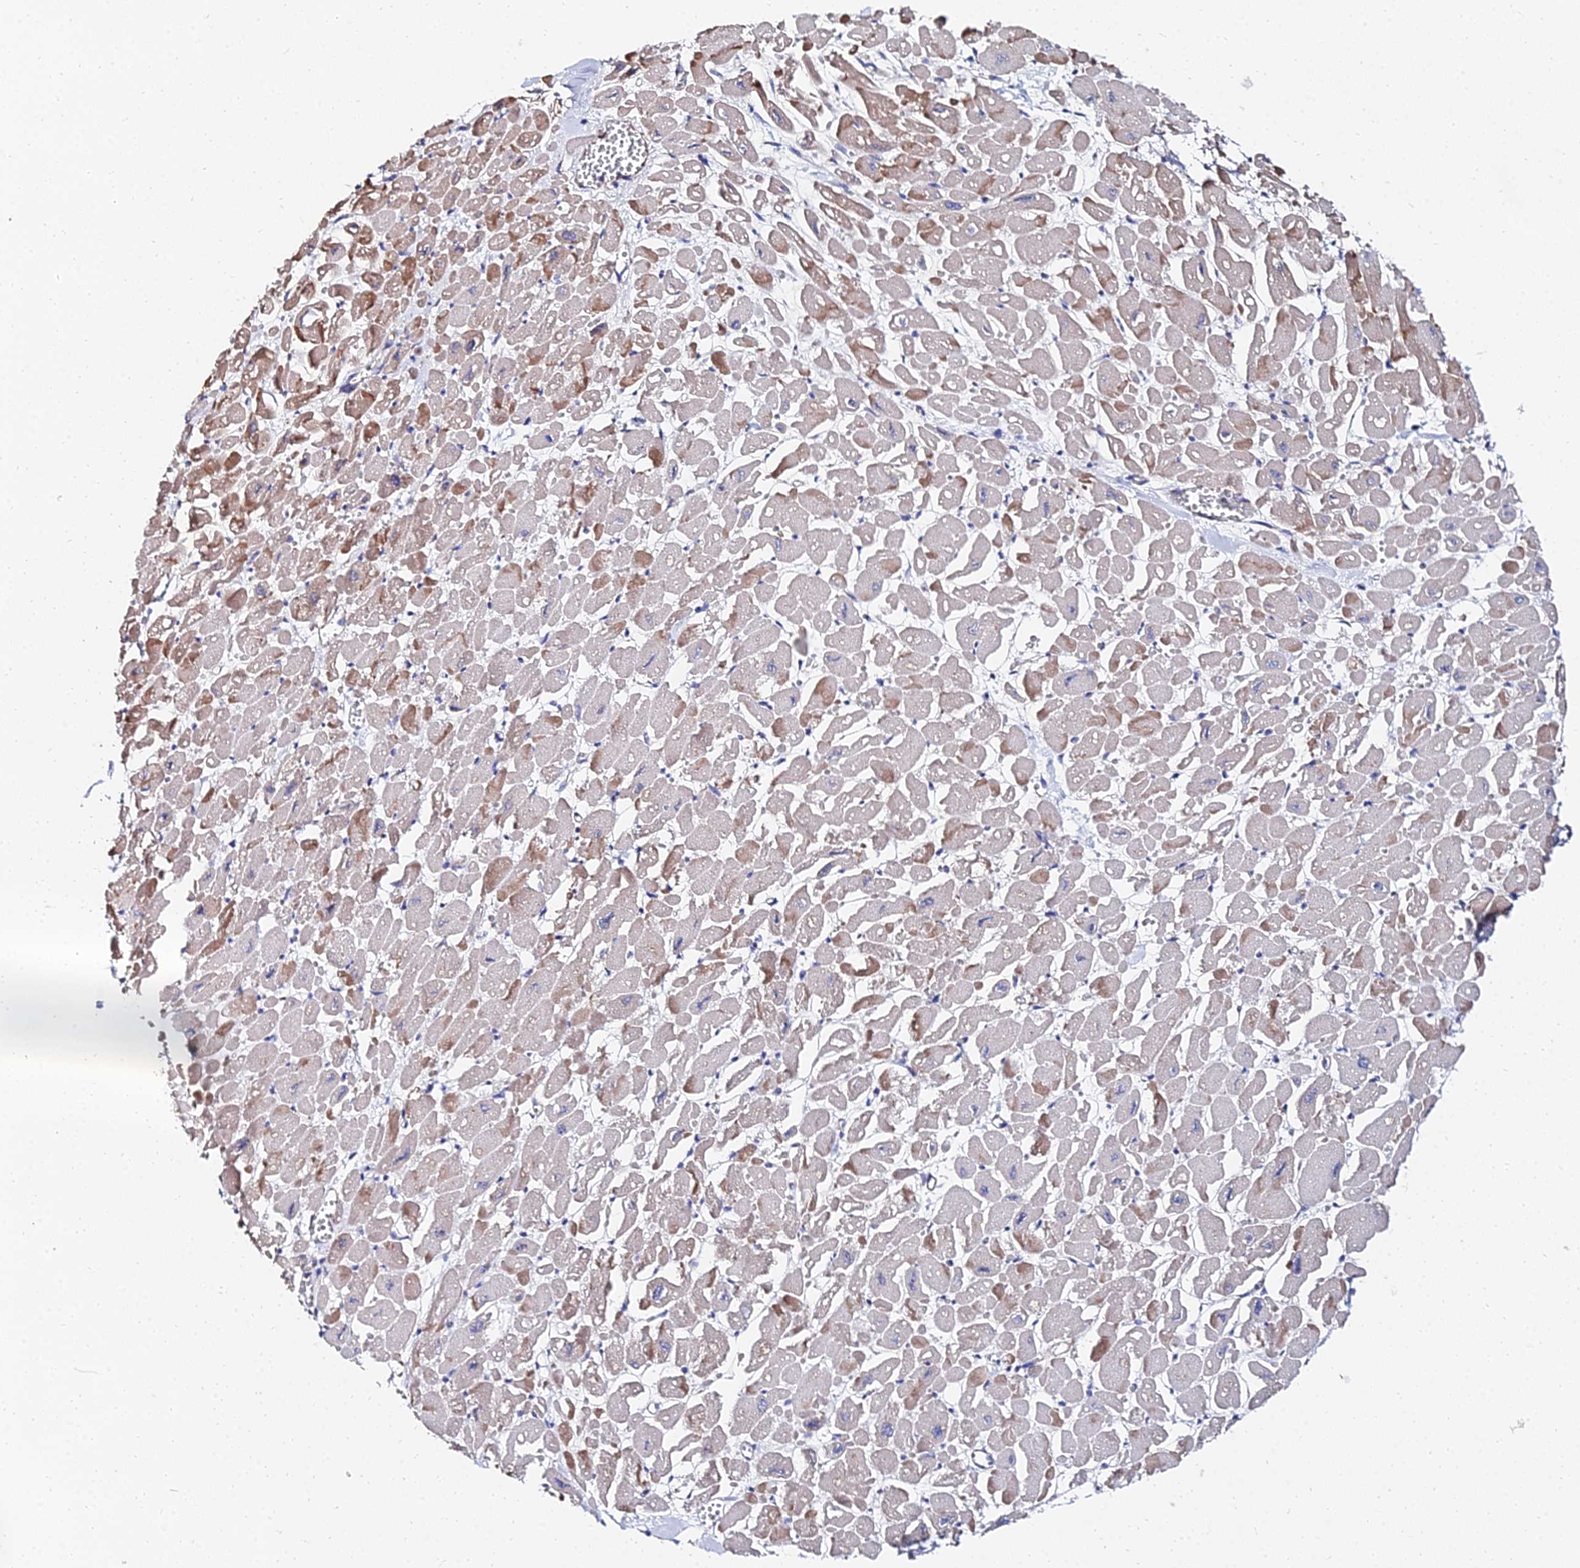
{"staining": {"intensity": "moderate", "quantity": "25%-75%", "location": "cytoplasmic/membranous"}, "tissue": "heart muscle", "cell_type": "Cardiomyocytes", "image_type": "normal", "snomed": [{"axis": "morphology", "description": "Normal tissue, NOS"}, {"axis": "topography", "description": "Heart"}], "caption": "A brown stain shows moderate cytoplasmic/membranous positivity of a protein in cardiomyocytes of unremarkable human heart muscle.", "gene": "BORCS8", "patient": {"sex": "male", "age": 54}}